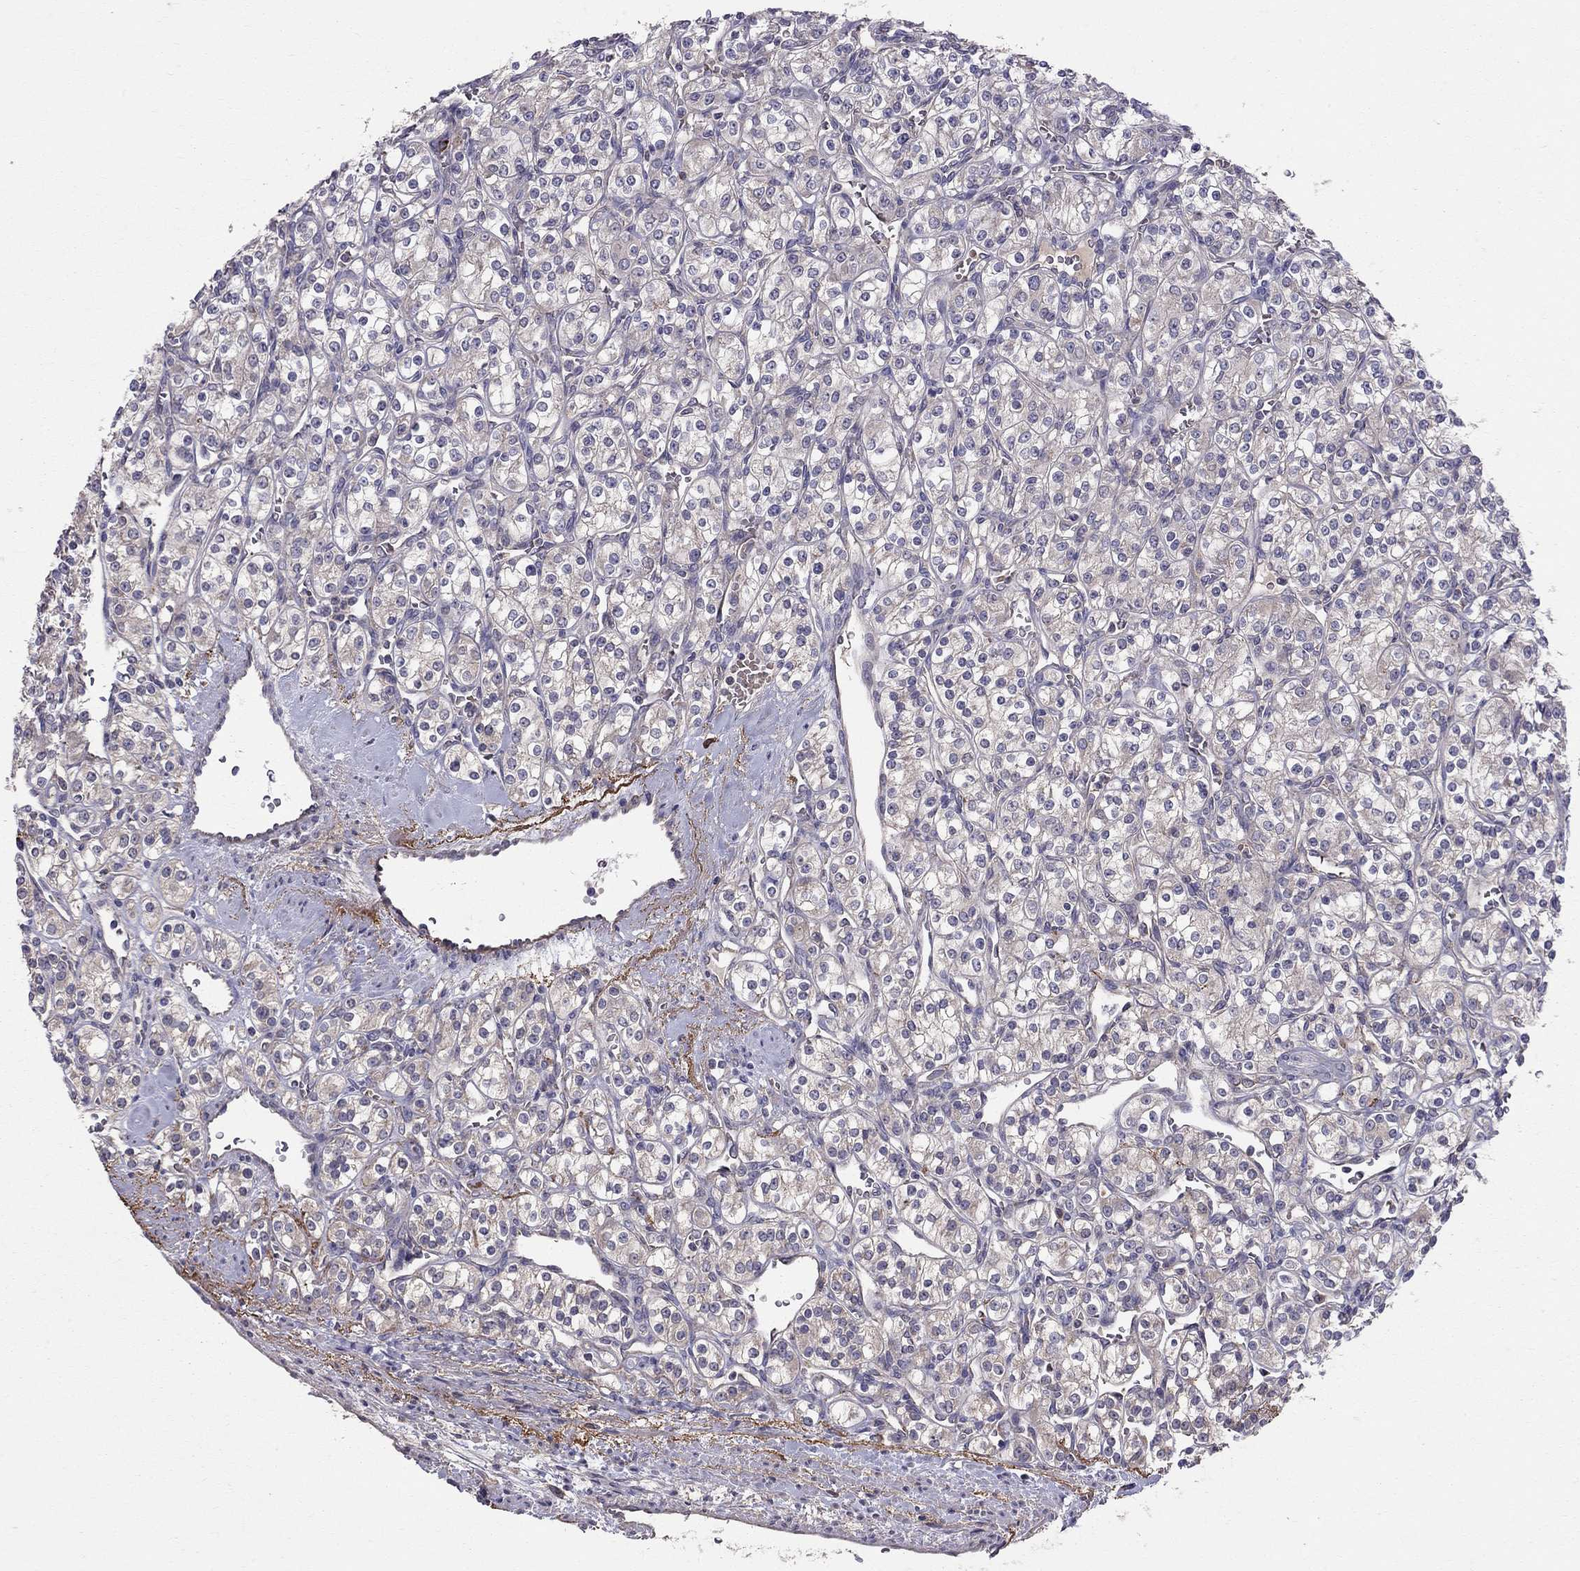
{"staining": {"intensity": "weak", "quantity": "<25%", "location": "cytoplasmic/membranous"}, "tissue": "renal cancer", "cell_type": "Tumor cells", "image_type": "cancer", "snomed": [{"axis": "morphology", "description": "Adenocarcinoma, NOS"}, {"axis": "topography", "description": "Kidney"}], "caption": "An immunohistochemistry micrograph of adenocarcinoma (renal) is shown. There is no staining in tumor cells of adenocarcinoma (renal).", "gene": "PIK3CG", "patient": {"sex": "male", "age": 77}}